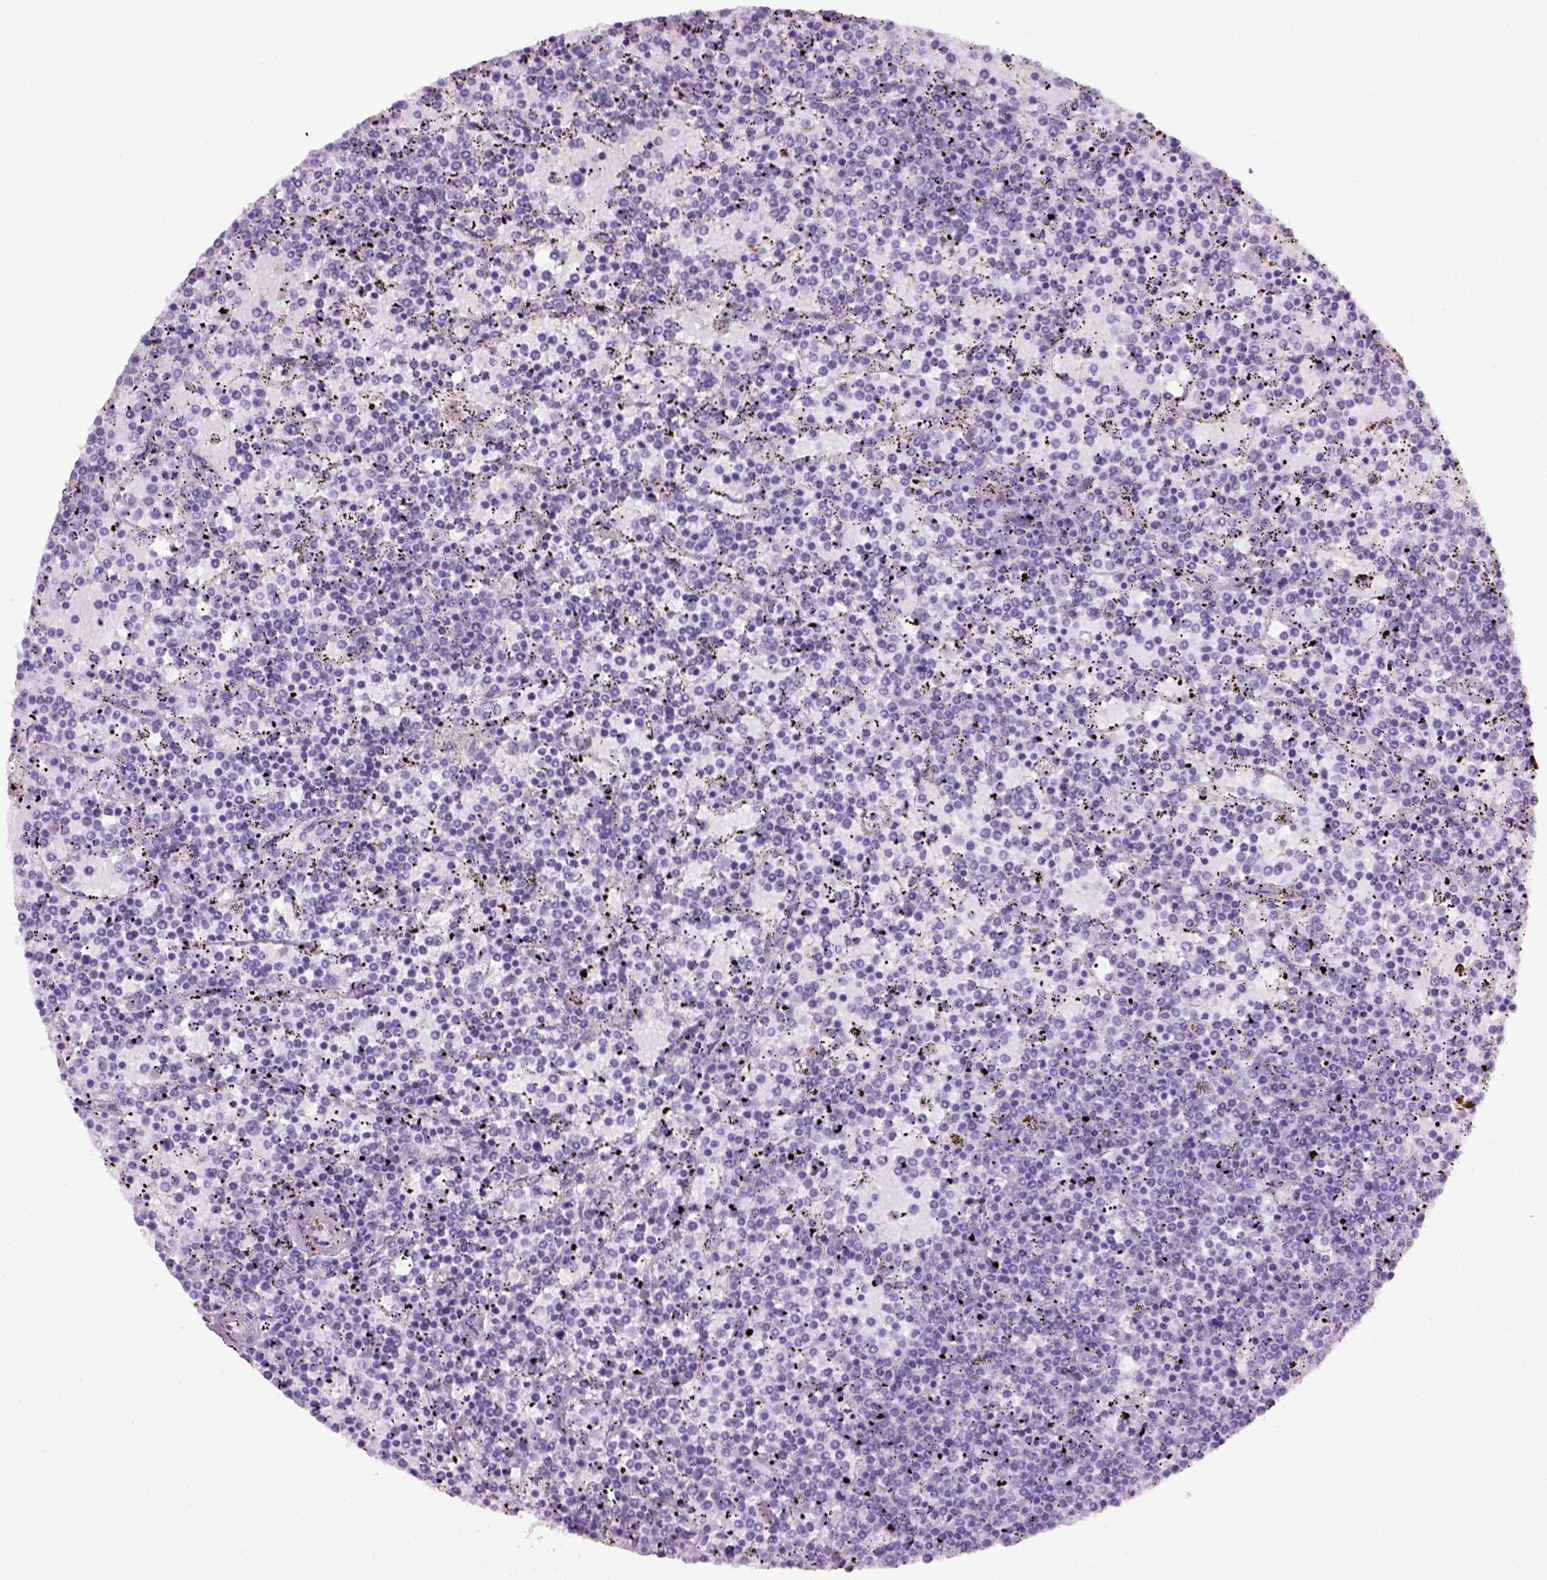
{"staining": {"intensity": "negative", "quantity": "none", "location": "none"}, "tissue": "lymphoma", "cell_type": "Tumor cells", "image_type": "cancer", "snomed": [{"axis": "morphology", "description": "Malignant lymphoma, non-Hodgkin's type, Low grade"}, {"axis": "topography", "description": "Spleen"}], "caption": "Tumor cells are negative for protein expression in human lymphoma.", "gene": "GABRB2", "patient": {"sex": "female", "age": 77}}